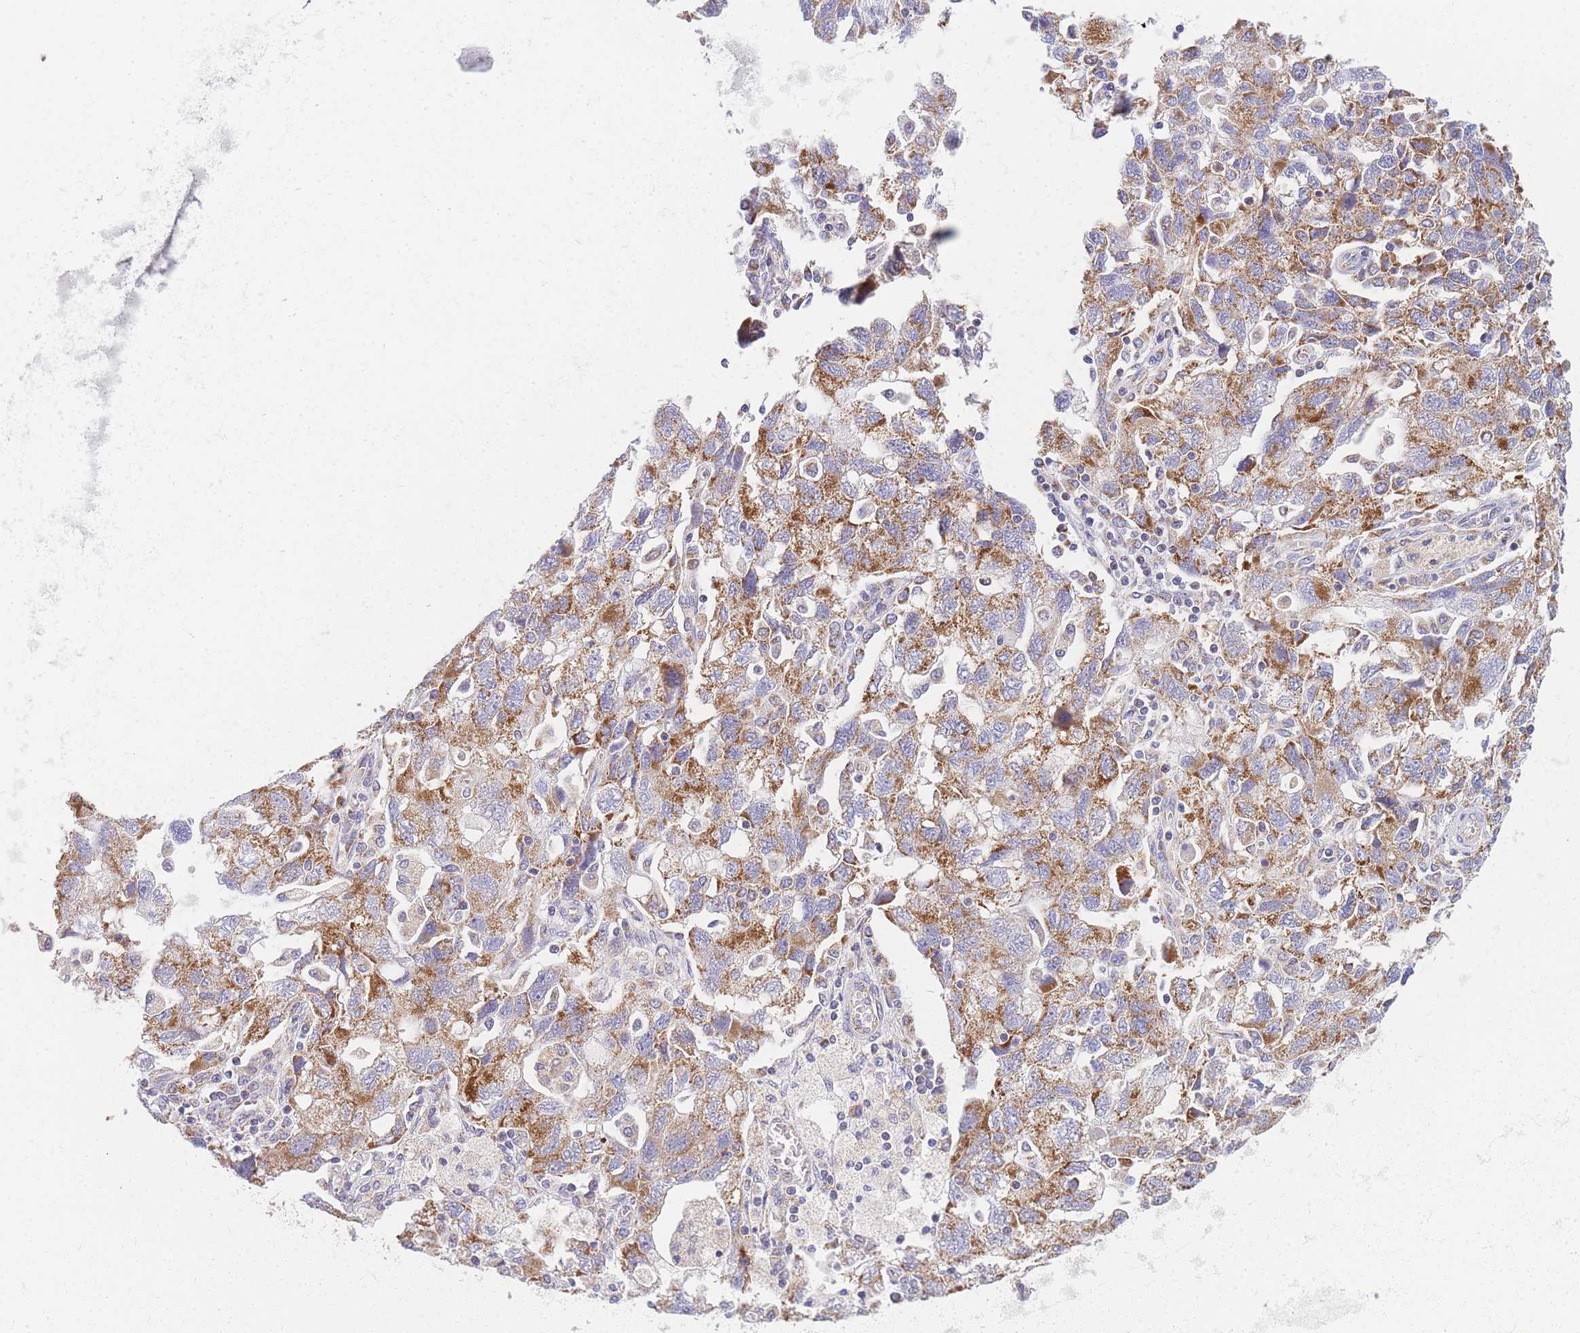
{"staining": {"intensity": "moderate", "quantity": ">75%", "location": "cytoplasmic/membranous"}, "tissue": "ovarian cancer", "cell_type": "Tumor cells", "image_type": "cancer", "snomed": [{"axis": "morphology", "description": "Carcinoma, NOS"}, {"axis": "morphology", "description": "Cystadenocarcinoma, serous, NOS"}, {"axis": "topography", "description": "Ovary"}], "caption": "This is a micrograph of immunohistochemistry staining of serous cystadenocarcinoma (ovarian), which shows moderate expression in the cytoplasmic/membranous of tumor cells.", "gene": "MRPS11", "patient": {"sex": "female", "age": 69}}